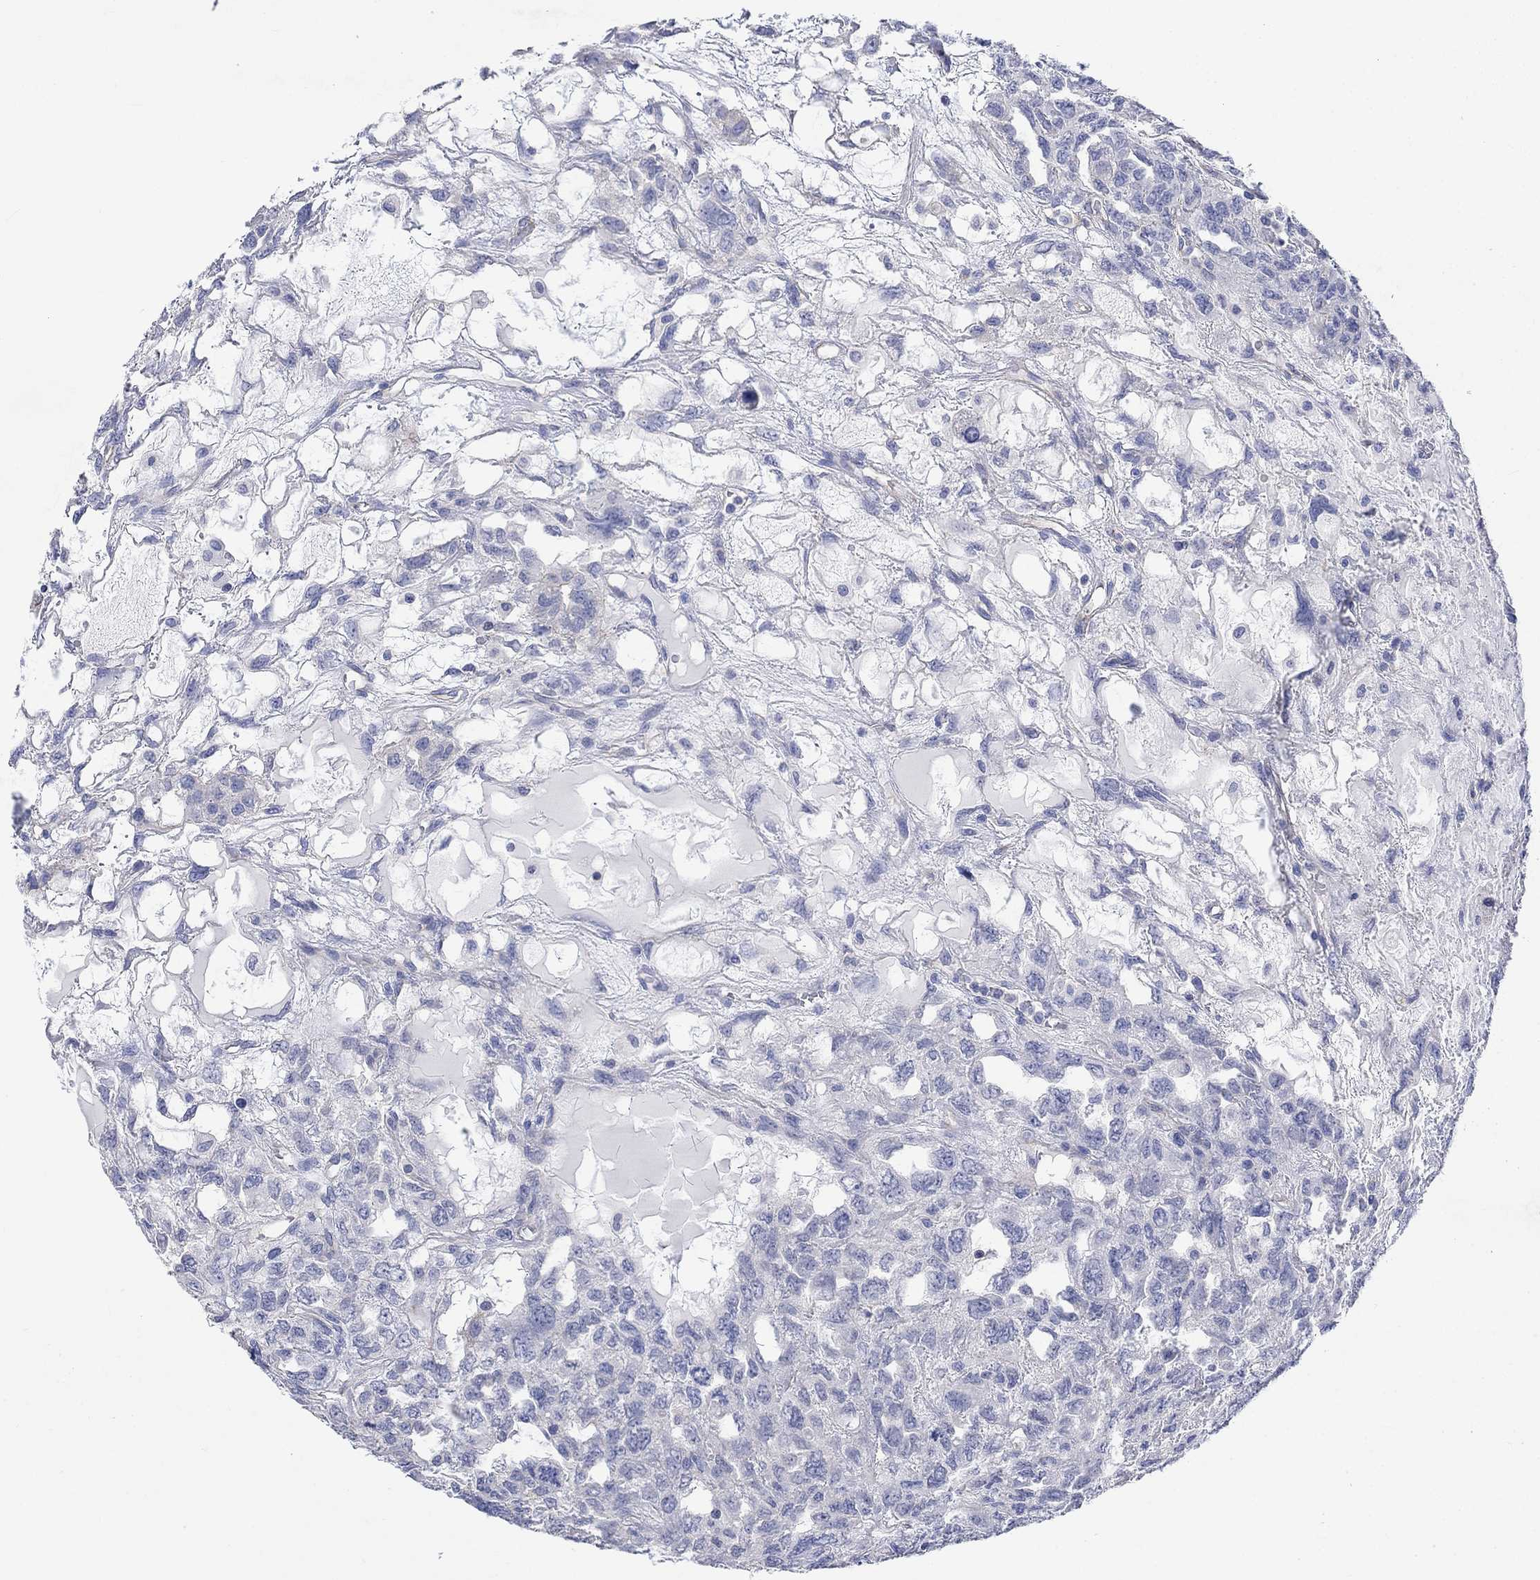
{"staining": {"intensity": "negative", "quantity": "none", "location": "none"}, "tissue": "testis cancer", "cell_type": "Tumor cells", "image_type": "cancer", "snomed": [{"axis": "morphology", "description": "Seminoma, NOS"}, {"axis": "topography", "description": "Testis"}], "caption": "Human testis cancer (seminoma) stained for a protein using IHC exhibits no staining in tumor cells.", "gene": "AGRP", "patient": {"sex": "male", "age": 52}}